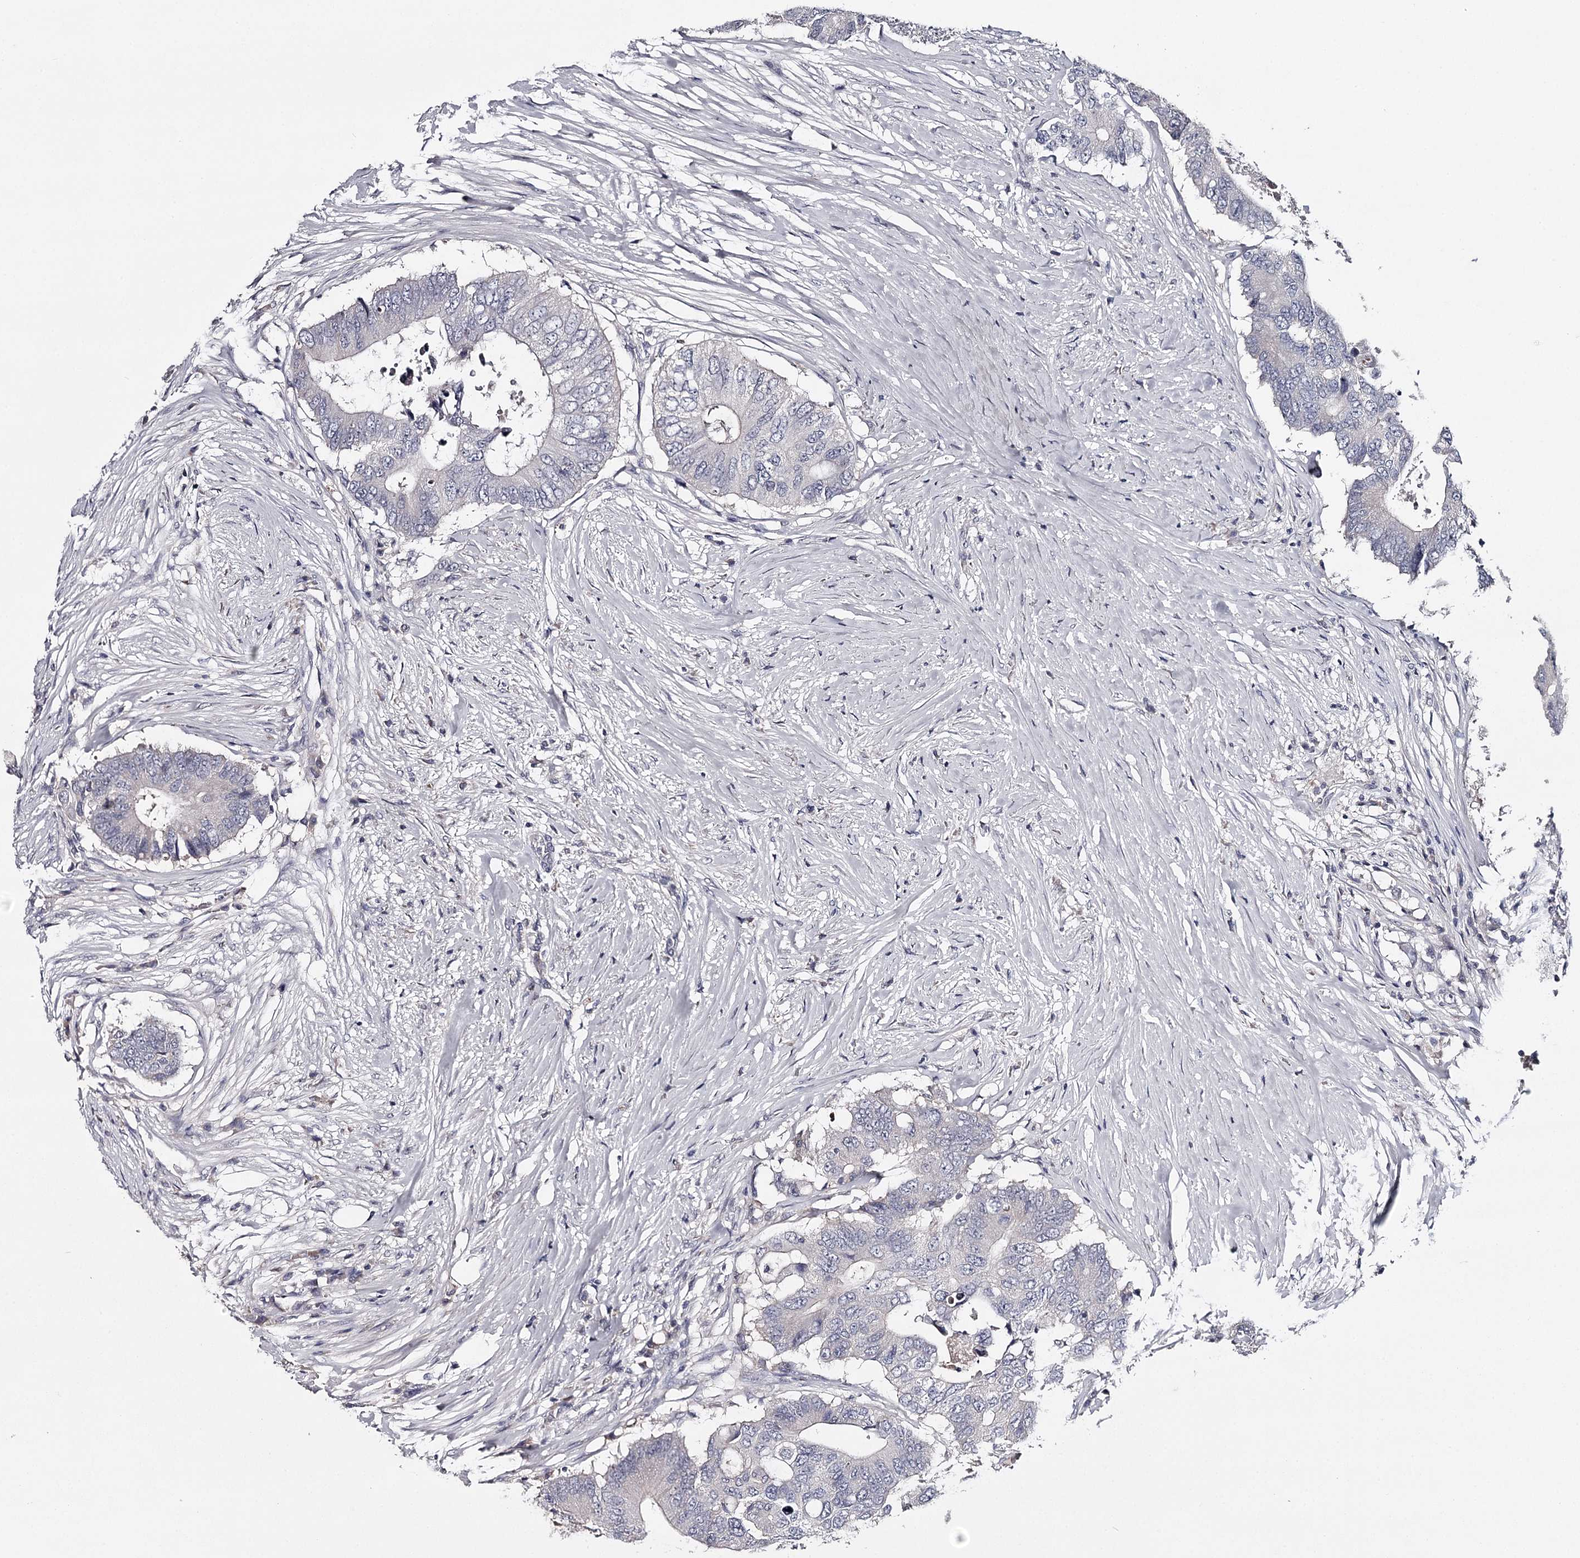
{"staining": {"intensity": "negative", "quantity": "none", "location": "none"}, "tissue": "colorectal cancer", "cell_type": "Tumor cells", "image_type": "cancer", "snomed": [{"axis": "morphology", "description": "Adenocarcinoma, NOS"}, {"axis": "topography", "description": "Colon"}], "caption": "Photomicrograph shows no protein expression in tumor cells of adenocarcinoma (colorectal) tissue.", "gene": "FDXACB1", "patient": {"sex": "male", "age": 71}}